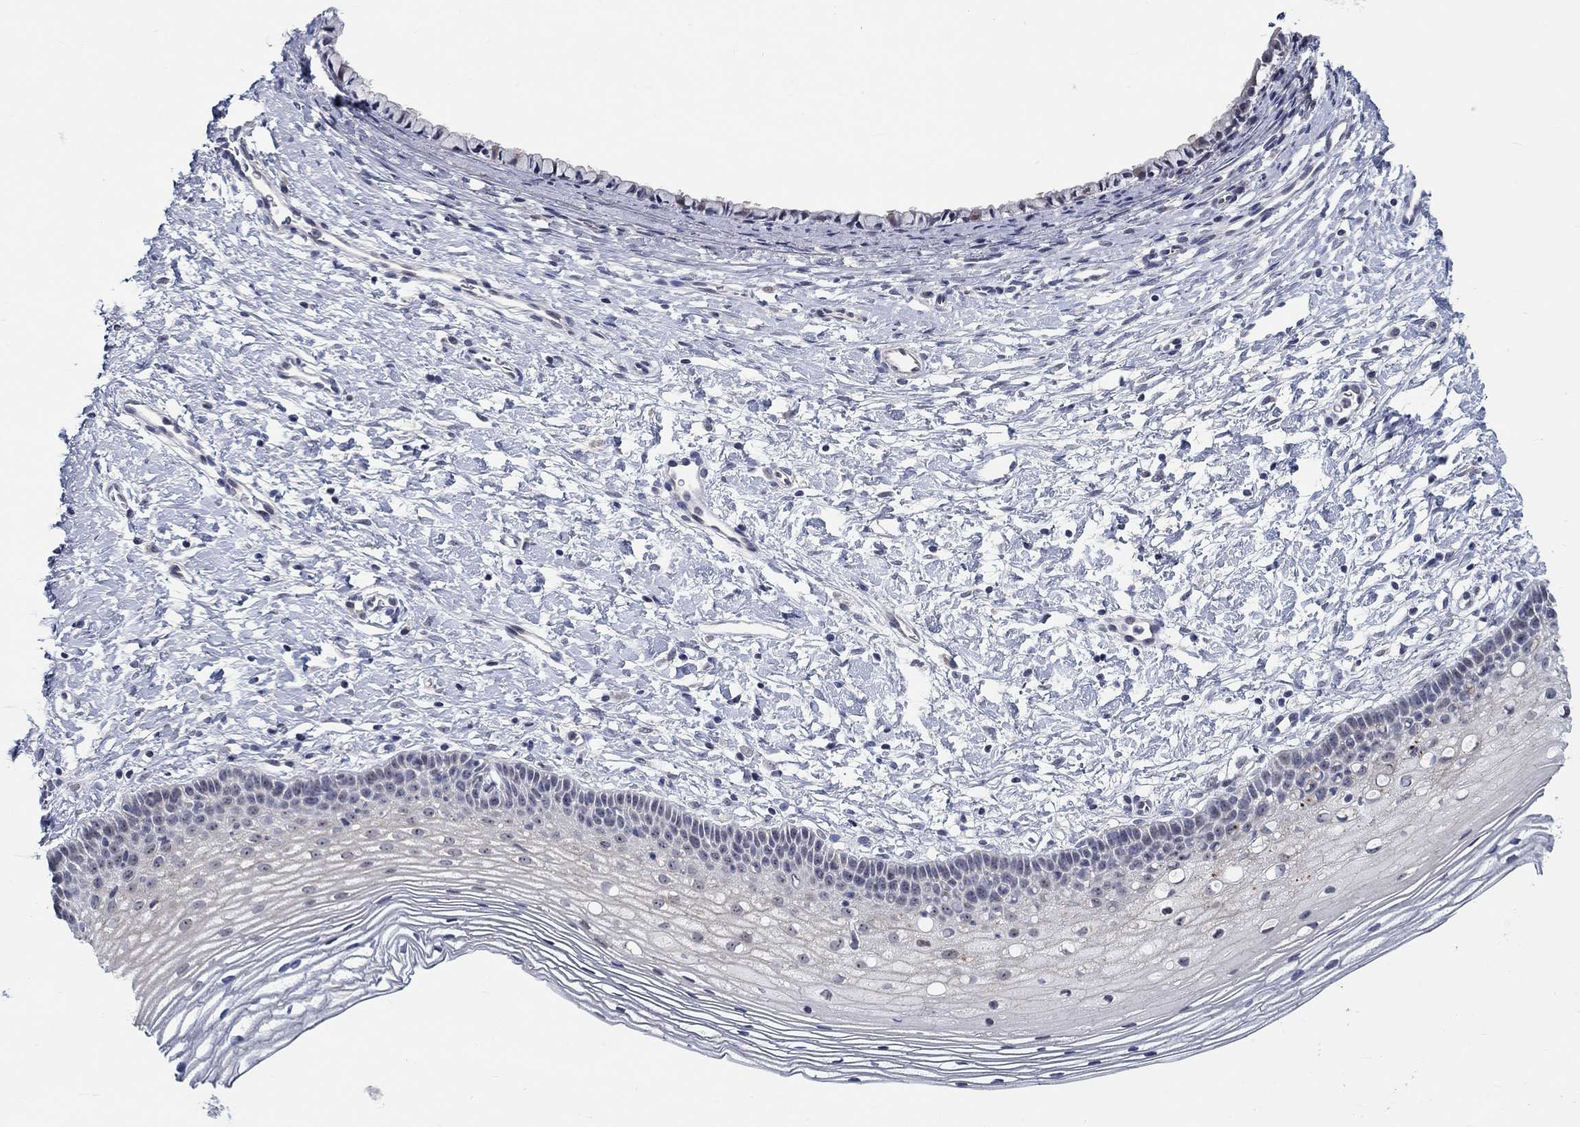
{"staining": {"intensity": "strong", "quantity": "<25%", "location": "cytoplasmic/membranous"}, "tissue": "cervix", "cell_type": "Glandular cells", "image_type": "normal", "snomed": [{"axis": "morphology", "description": "Normal tissue, NOS"}, {"axis": "topography", "description": "Cervix"}], "caption": "DAB immunohistochemical staining of benign human cervix shows strong cytoplasmic/membranous protein expression in approximately <25% of glandular cells. (DAB IHC, brown staining for protein, blue staining for nuclei).", "gene": "SMIM18", "patient": {"sex": "female", "age": 39}}